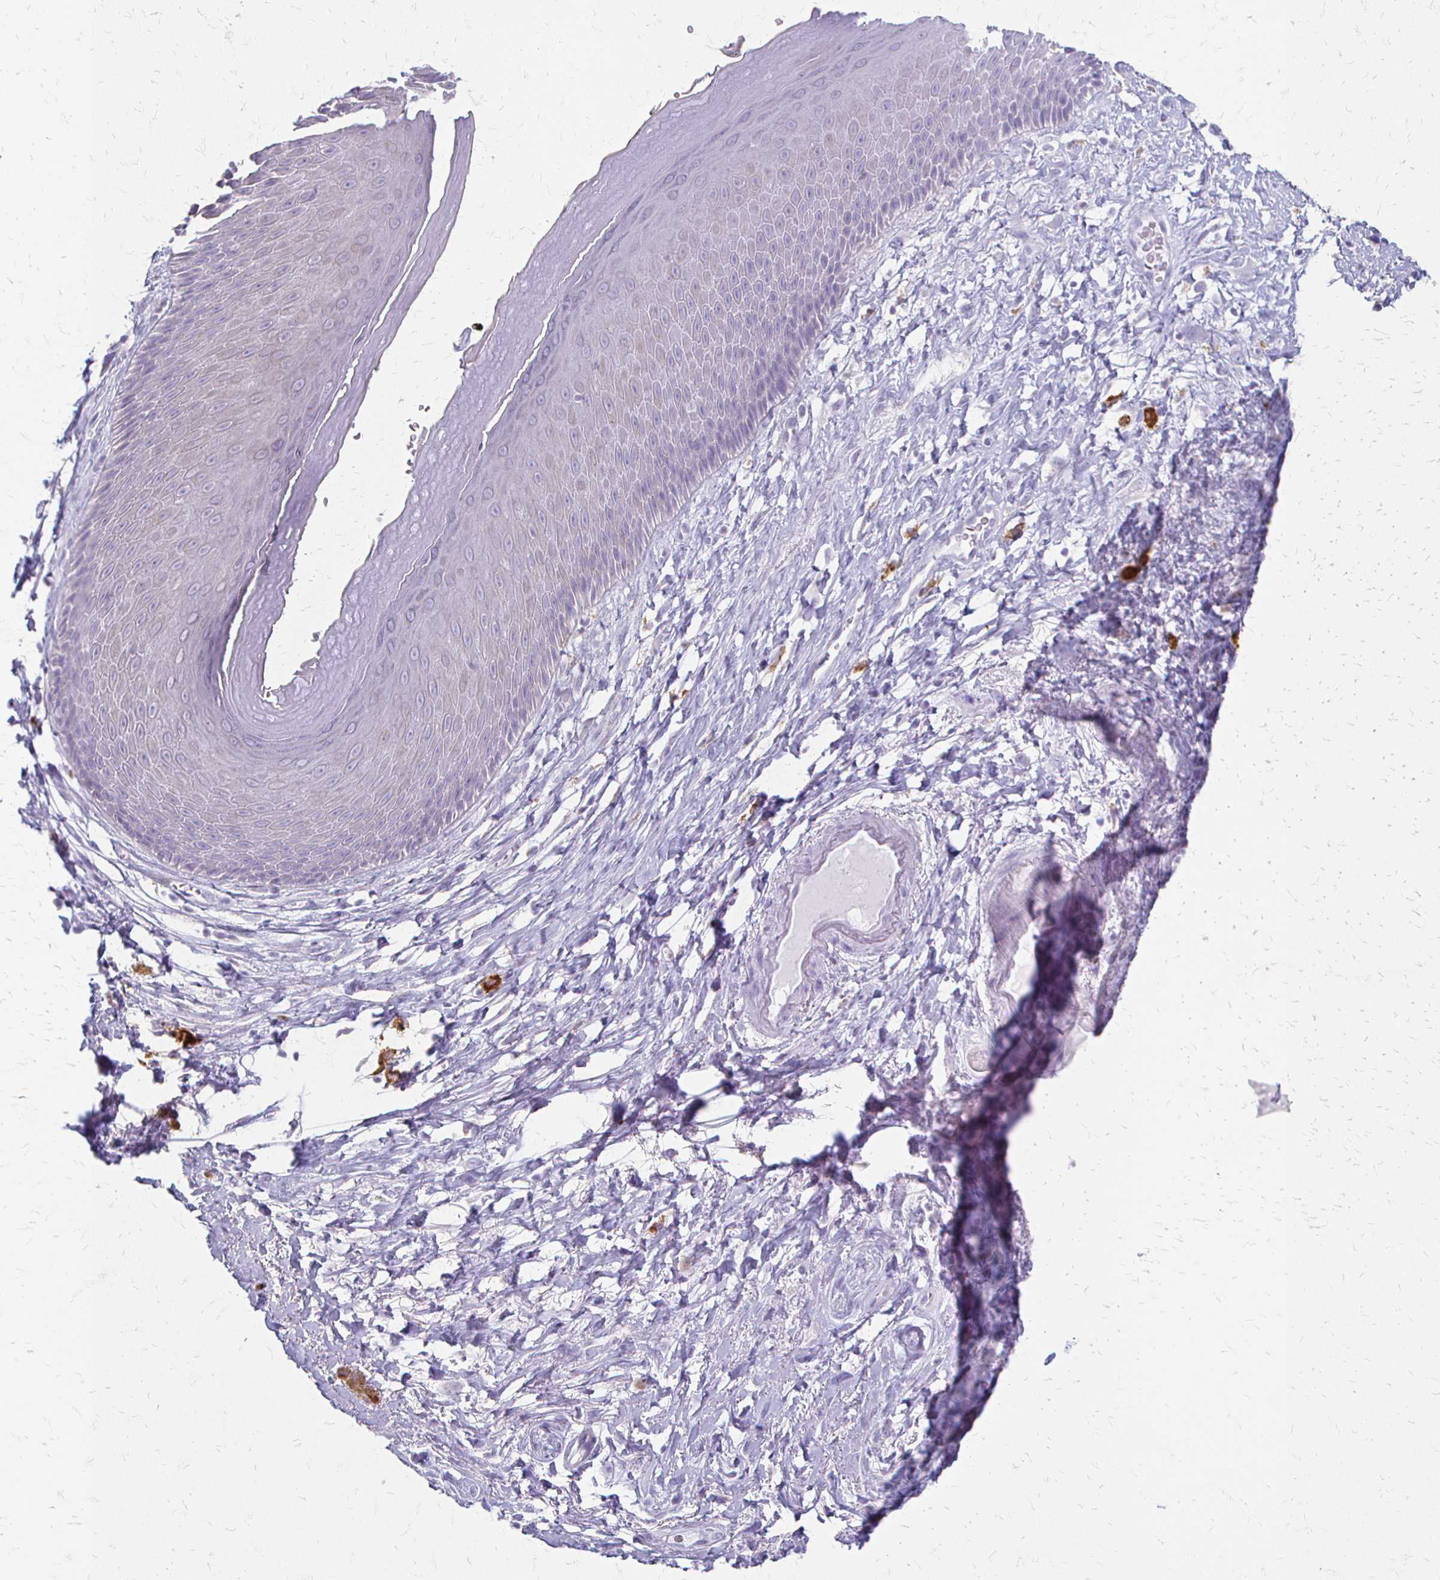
{"staining": {"intensity": "negative", "quantity": "none", "location": "none"}, "tissue": "skin", "cell_type": "Epidermal cells", "image_type": "normal", "snomed": [{"axis": "morphology", "description": "Normal tissue, NOS"}, {"axis": "topography", "description": "Anal"}], "caption": "High magnification brightfield microscopy of normal skin stained with DAB (brown) and counterstained with hematoxylin (blue): epidermal cells show no significant staining. (Immunohistochemistry (ihc), brightfield microscopy, high magnification).", "gene": "ACP5", "patient": {"sex": "male", "age": 78}}